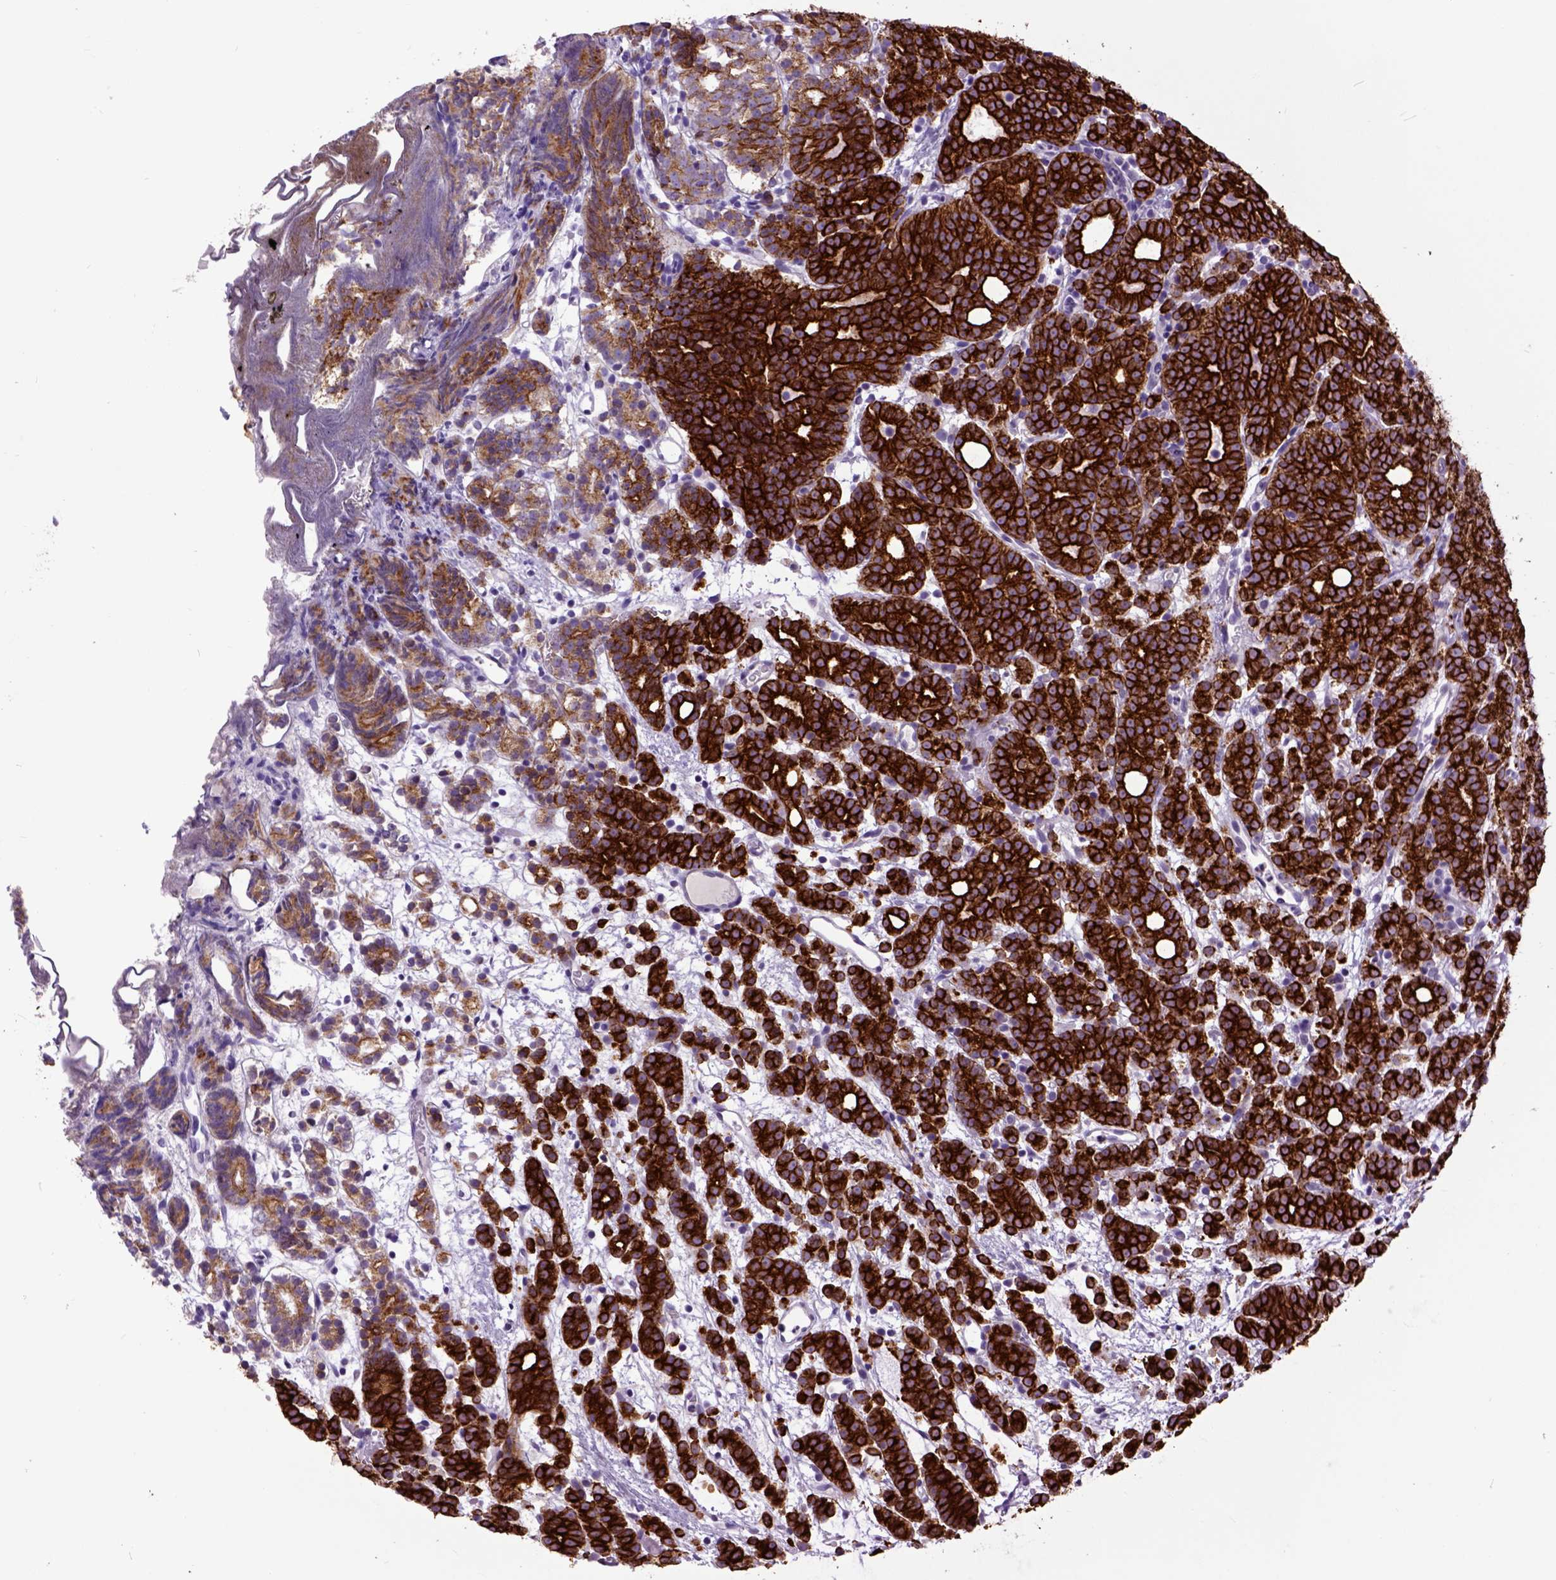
{"staining": {"intensity": "strong", "quantity": ">75%", "location": "cytoplasmic/membranous"}, "tissue": "prostate cancer", "cell_type": "Tumor cells", "image_type": "cancer", "snomed": [{"axis": "morphology", "description": "Adenocarcinoma, High grade"}, {"axis": "topography", "description": "Prostate"}], "caption": "Prostate cancer stained with a brown dye exhibits strong cytoplasmic/membranous positive staining in about >75% of tumor cells.", "gene": "RAB25", "patient": {"sex": "male", "age": 53}}